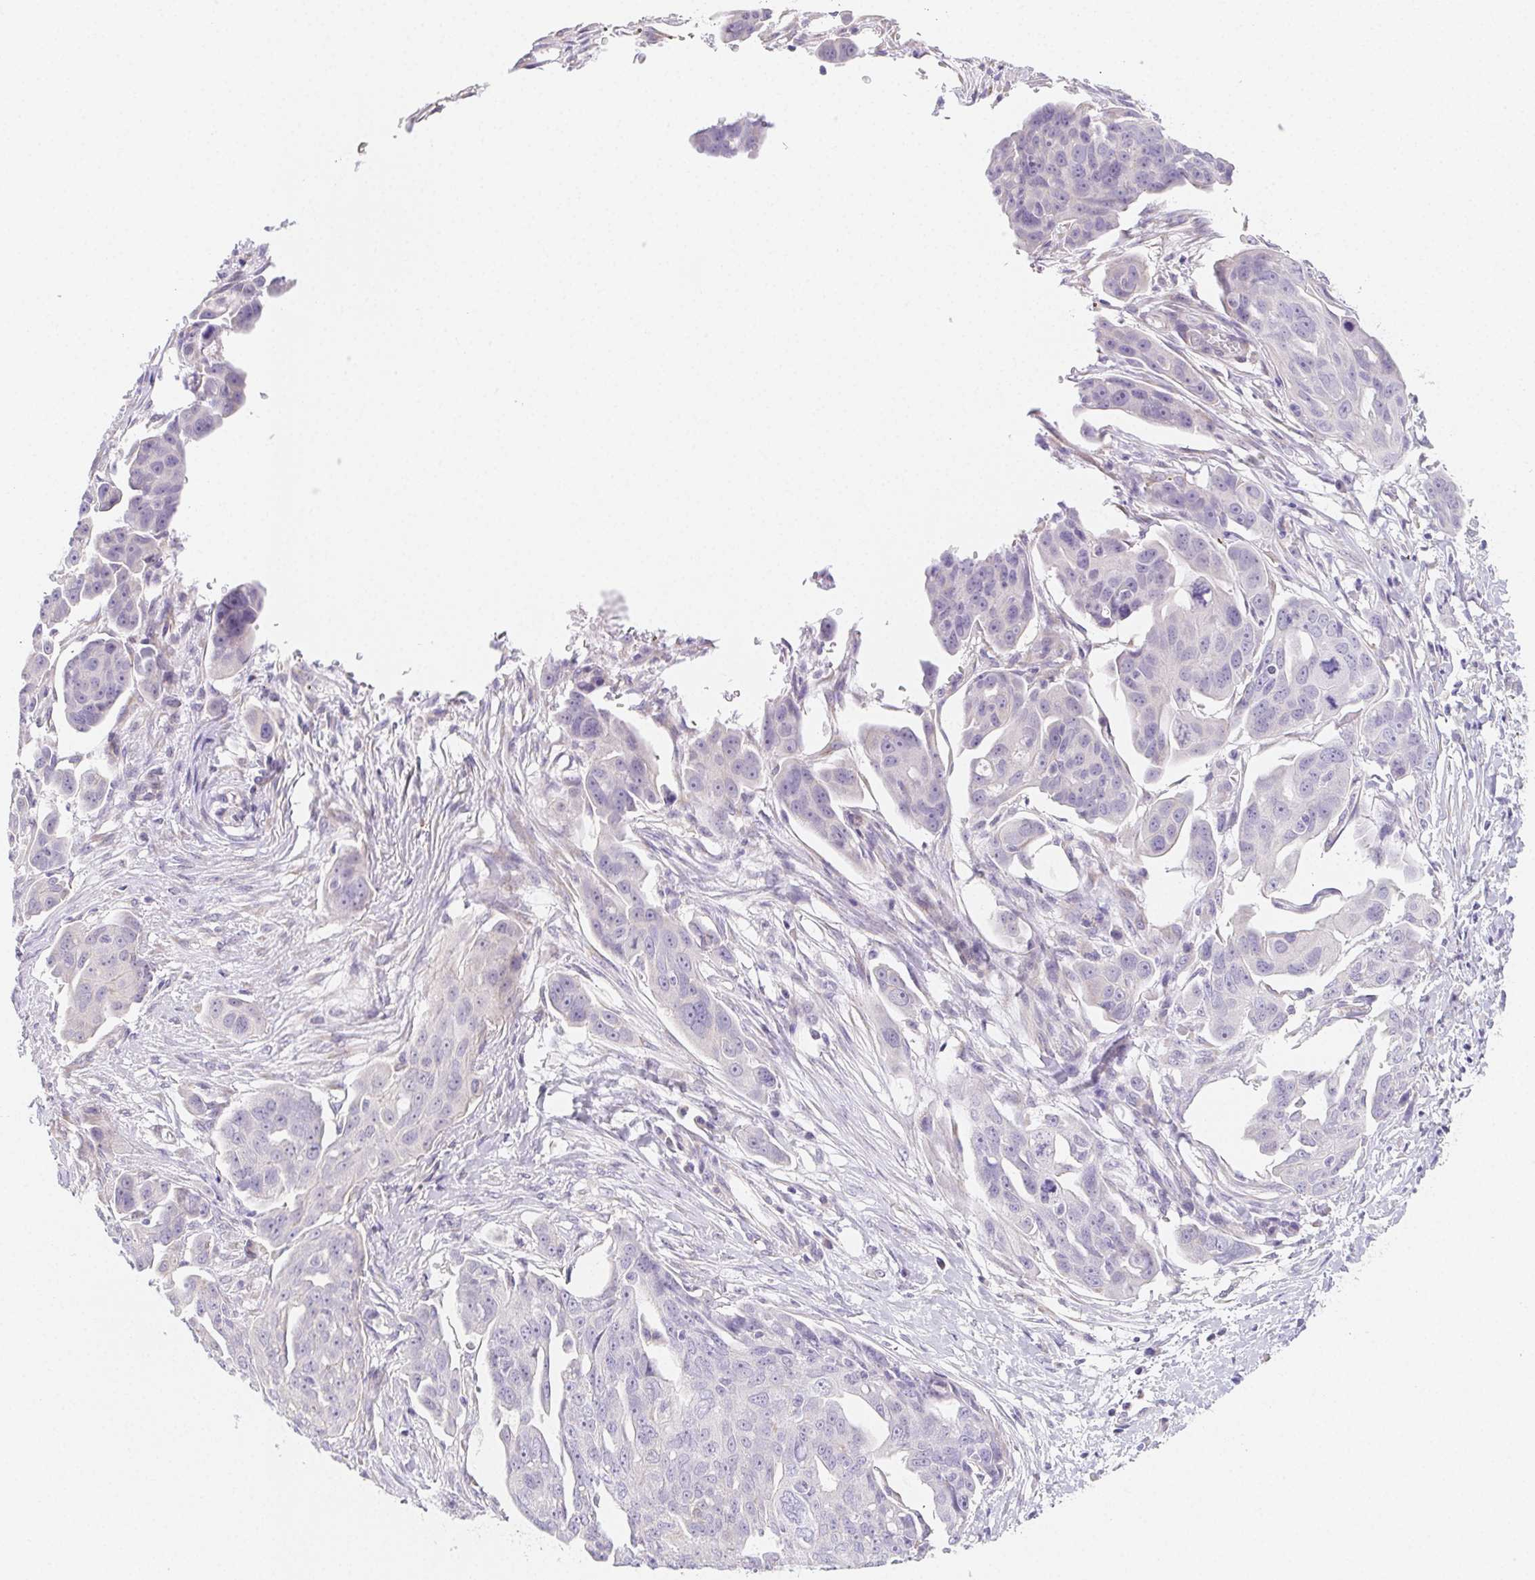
{"staining": {"intensity": "negative", "quantity": "none", "location": "none"}, "tissue": "ovarian cancer", "cell_type": "Tumor cells", "image_type": "cancer", "snomed": [{"axis": "morphology", "description": "Carcinoma, endometroid"}, {"axis": "topography", "description": "Ovary"}], "caption": "A high-resolution histopathology image shows immunohistochemistry (IHC) staining of ovarian cancer, which exhibits no significant positivity in tumor cells.", "gene": "ZBBX", "patient": {"sex": "female", "age": 70}}